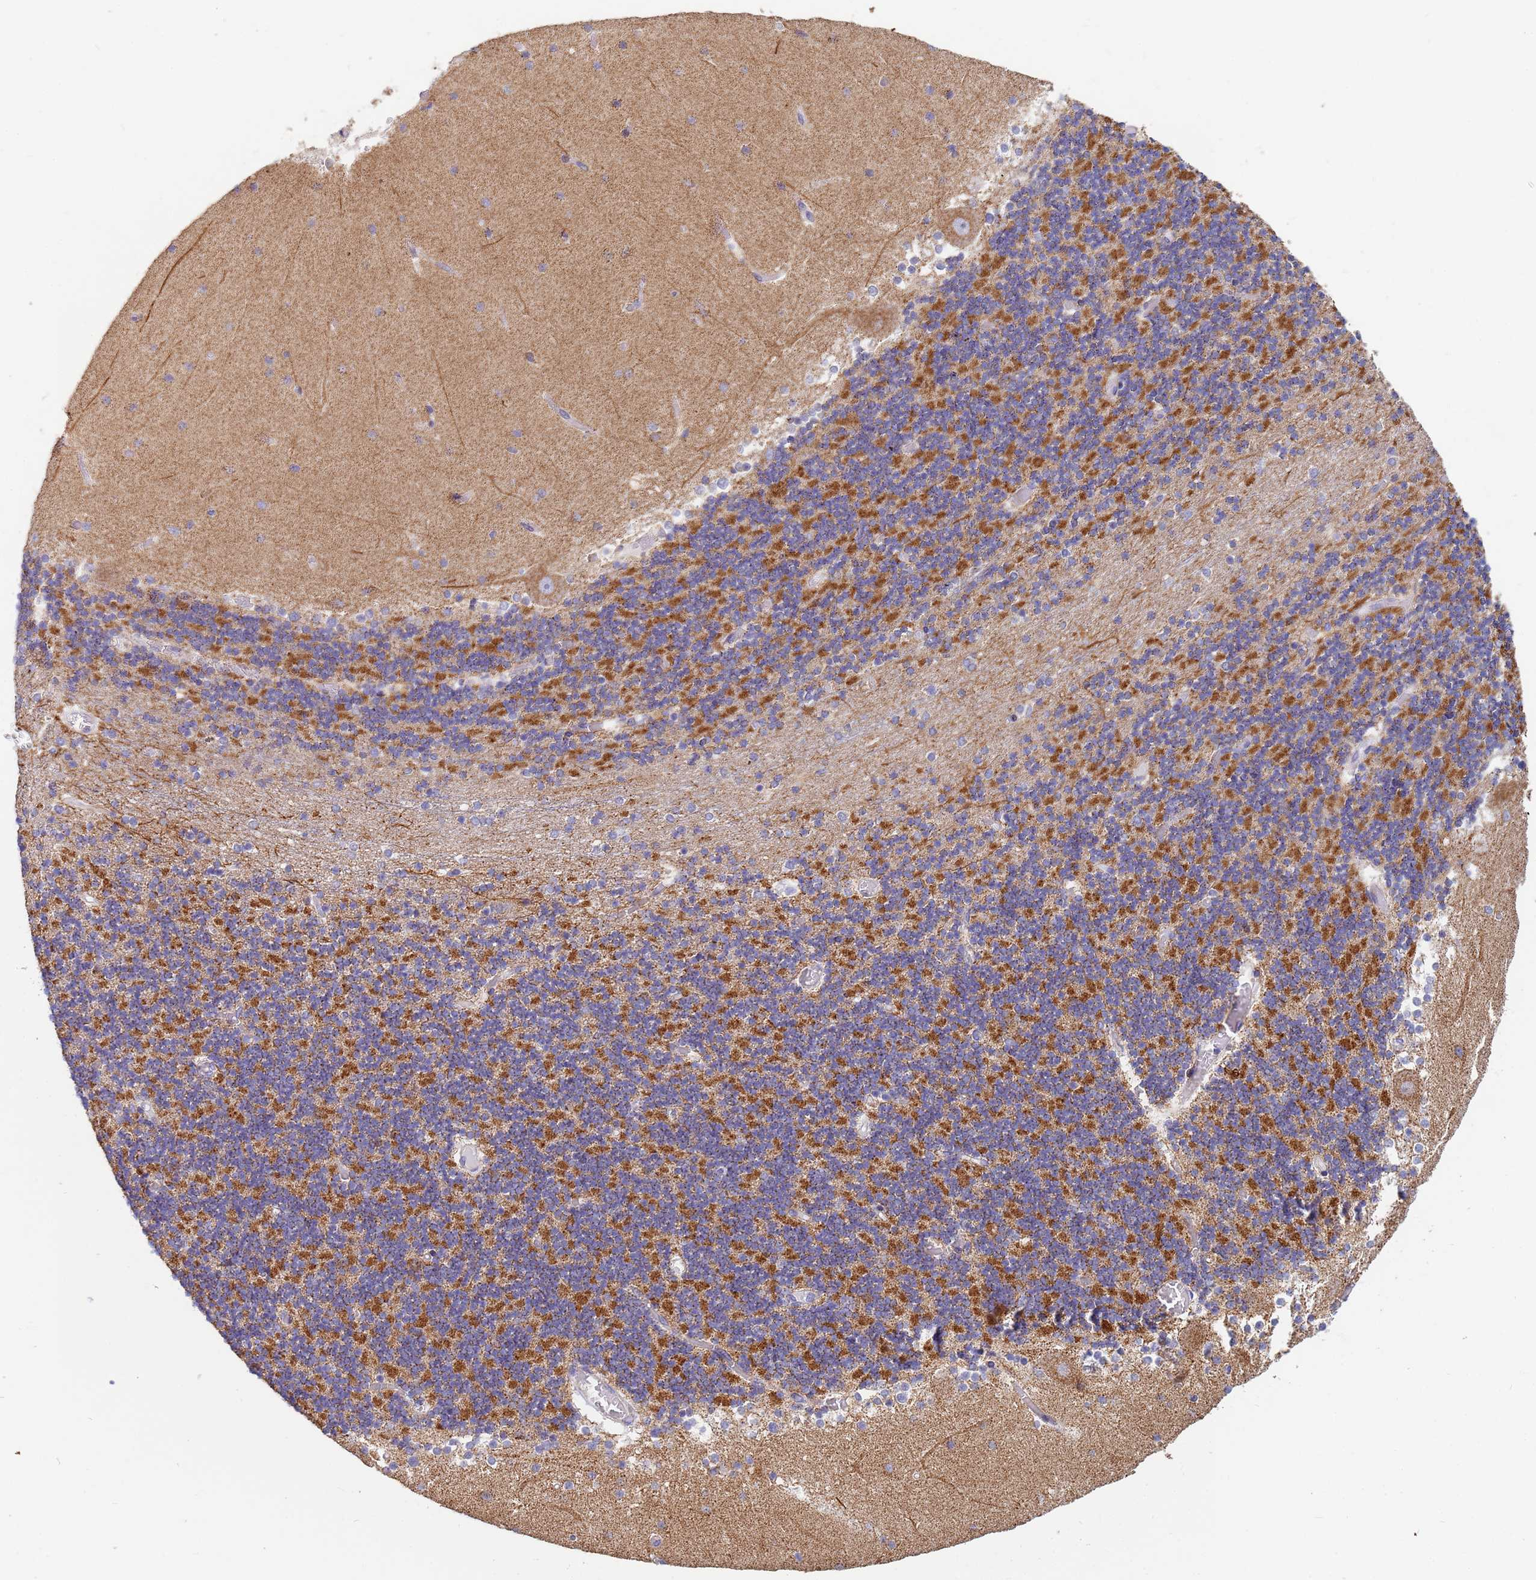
{"staining": {"intensity": "strong", "quantity": ">75%", "location": "cytoplasmic/membranous"}, "tissue": "cerebellum", "cell_type": "Cells in granular layer", "image_type": "normal", "snomed": [{"axis": "morphology", "description": "Normal tissue, NOS"}, {"axis": "topography", "description": "Cerebellum"}], "caption": "Protein expression analysis of benign human cerebellum reveals strong cytoplasmic/membranous expression in about >75% of cells in granular layer. The protein of interest is stained brown, and the nuclei are stained in blue (DAB (3,3'-diaminobenzidine) IHC with brightfield microscopy, high magnification).", "gene": "UQCRHL", "patient": {"sex": "female", "age": 28}}